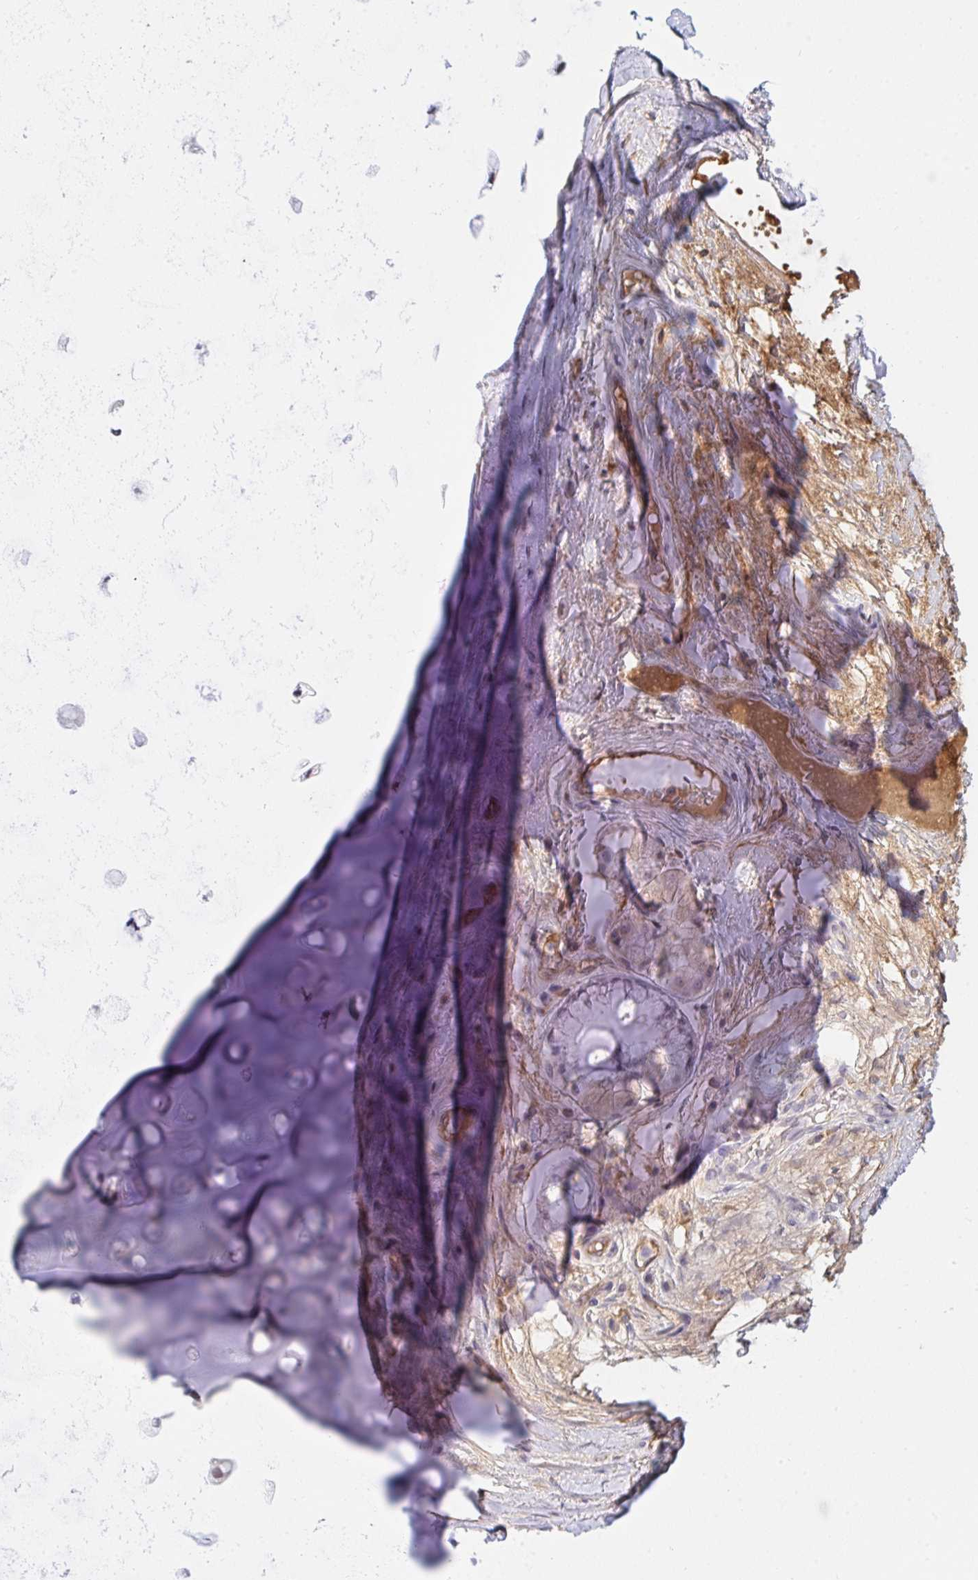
{"staining": {"intensity": "negative", "quantity": "none", "location": "none"}, "tissue": "soft tissue", "cell_type": "Chondrocytes", "image_type": "normal", "snomed": [{"axis": "morphology", "description": "Normal tissue, NOS"}, {"axis": "topography", "description": "Cartilage tissue"}, {"axis": "topography", "description": "Bronchus"}], "caption": "Chondrocytes are negative for protein expression in unremarkable human soft tissue. (Immunohistochemistry, brightfield microscopy, high magnification).", "gene": "DSCAML1", "patient": {"sex": "male", "age": 64}}